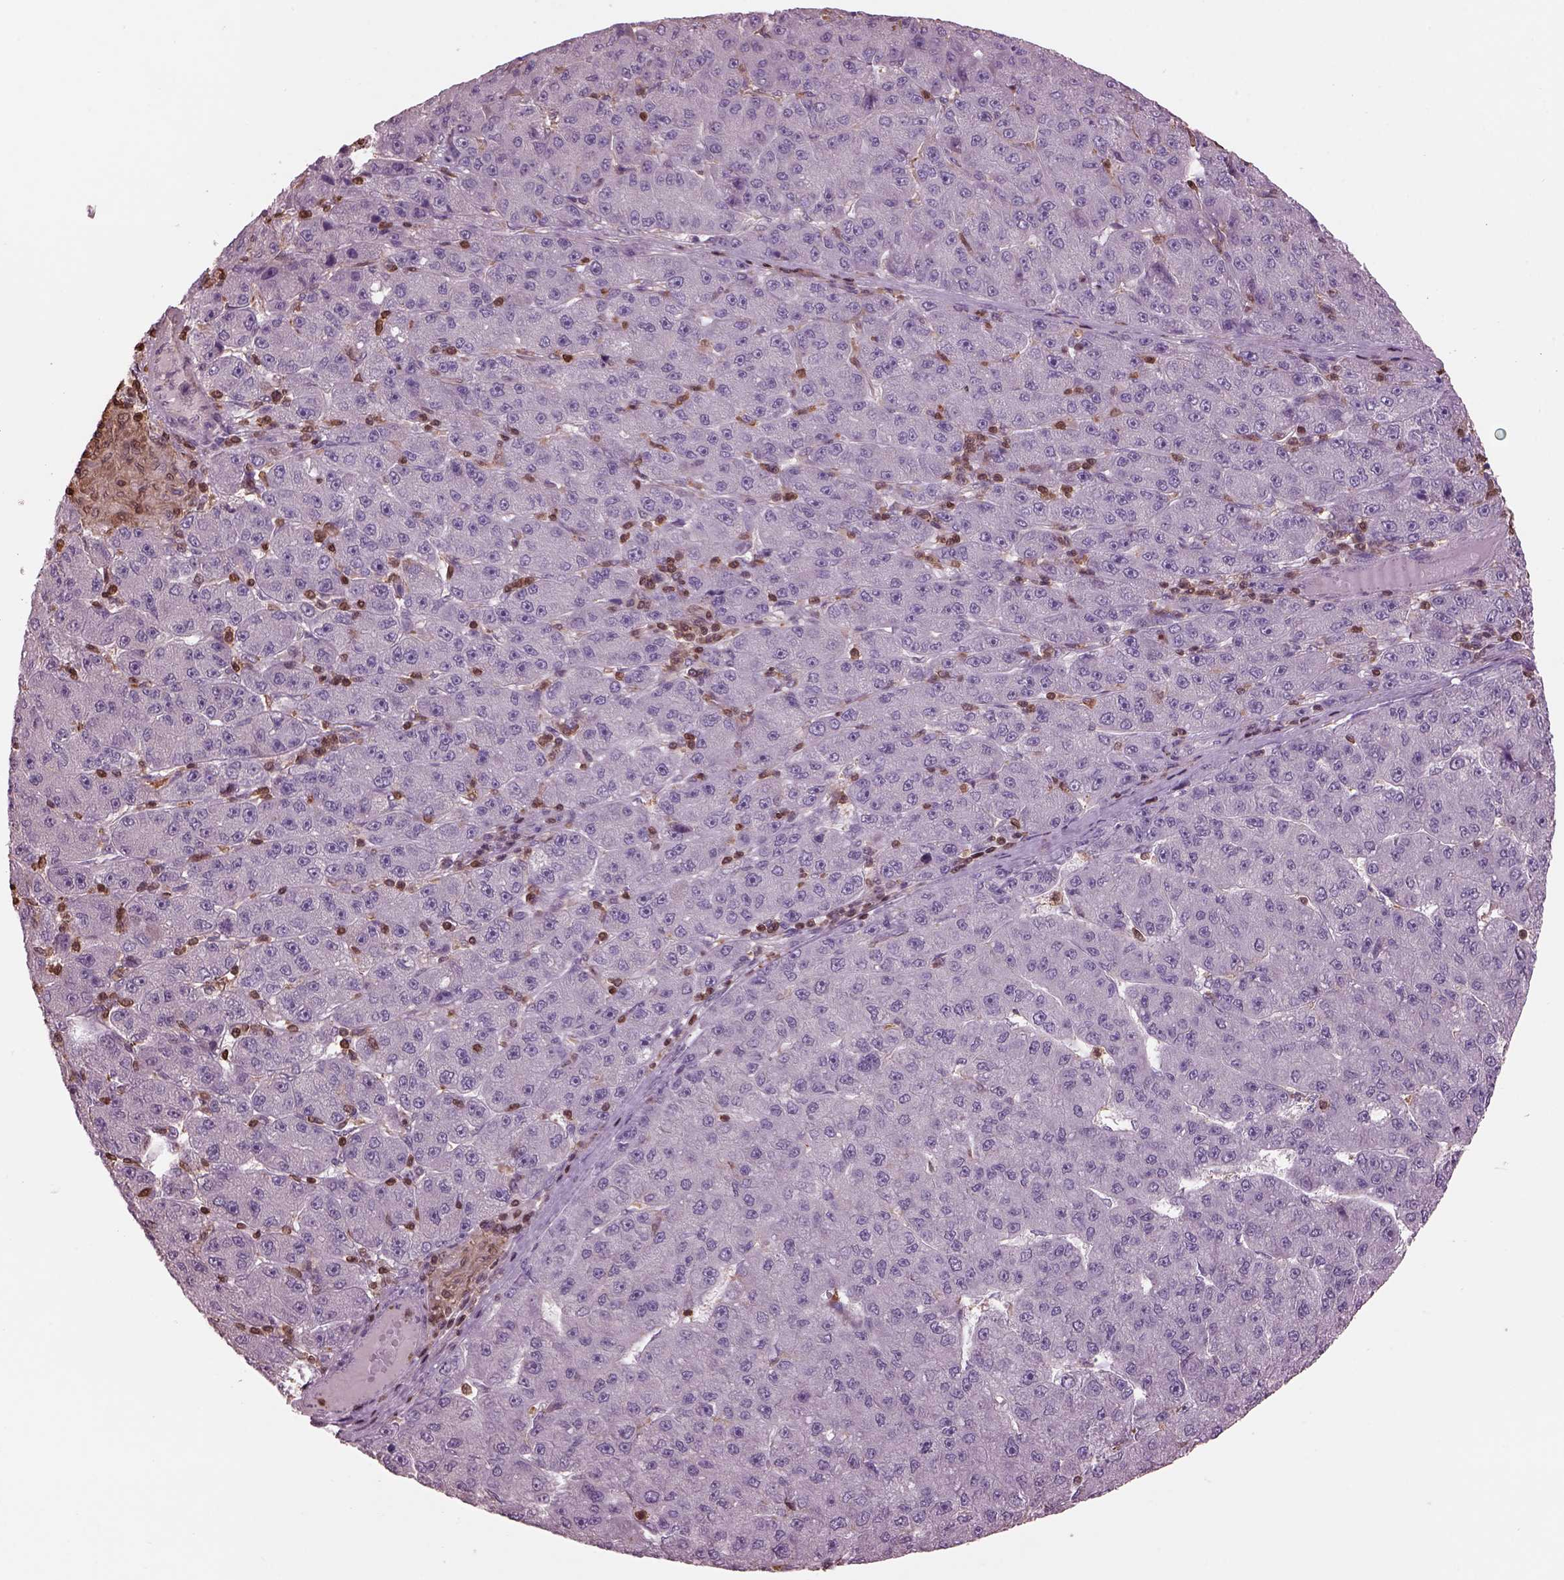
{"staining": {"intensity": "negative", "quantity": "none", "location": "none"}, "tissue": "liver cancer", "cell_type": "Tumor cells", "image_type": "cancer", "snomed": [{"axis": "morphology", "description": "Carcinoma, Hepatocellular, NOS"}, {"axis": "topography", "description": "Liver"}], "caption": "This is an IHC micrograph of human hepatocellular carcinoma (liver). There is no staining in tumor cells.", "gene": "IL31RA", "patient": {"sex": "male", "age": 67}}